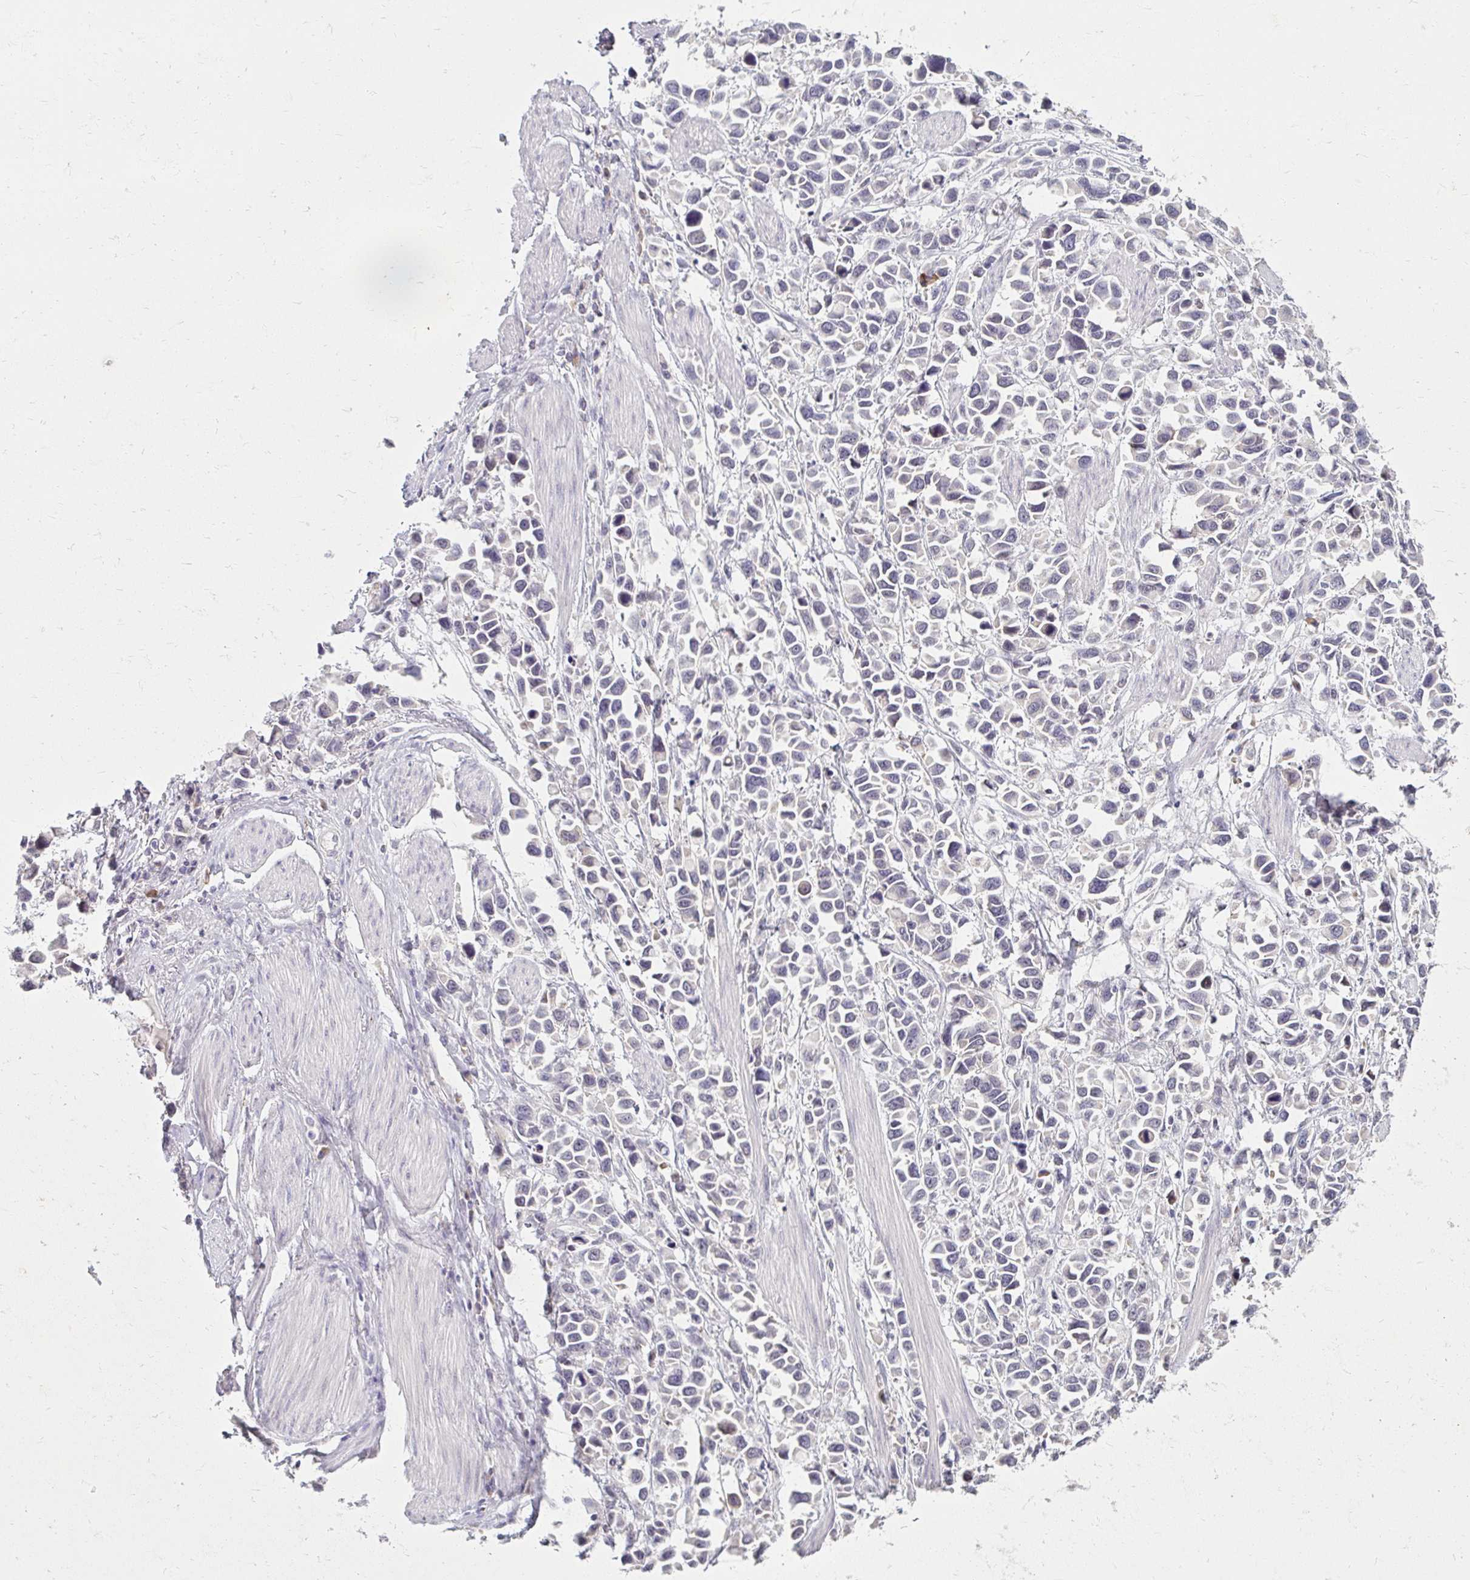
{"staining": {"intensity": "negative", "quantity": "none", "location": "none"}, "tissue": "stomach cancer", "cell_type": "Tumor cells", "image_type": "cancer", "snomed": [{"axis": "morphology", "description": "Adenocarcinoma, NOS"}, {"axis": "topography", "description": "Stomach"}], "caption": "Immunohistochemistry (IHC) photomicrograph of neoplastic tissue: human stomach adenocarcinoma stained with DAB (3,3'-diaminobenzidine) demonstrates no significant protein positivity in tumor cells. (IHC, brightfield microscopy, high magnification).", "gene": "DDN", "patient": {"sex": "female", "age": 81}}